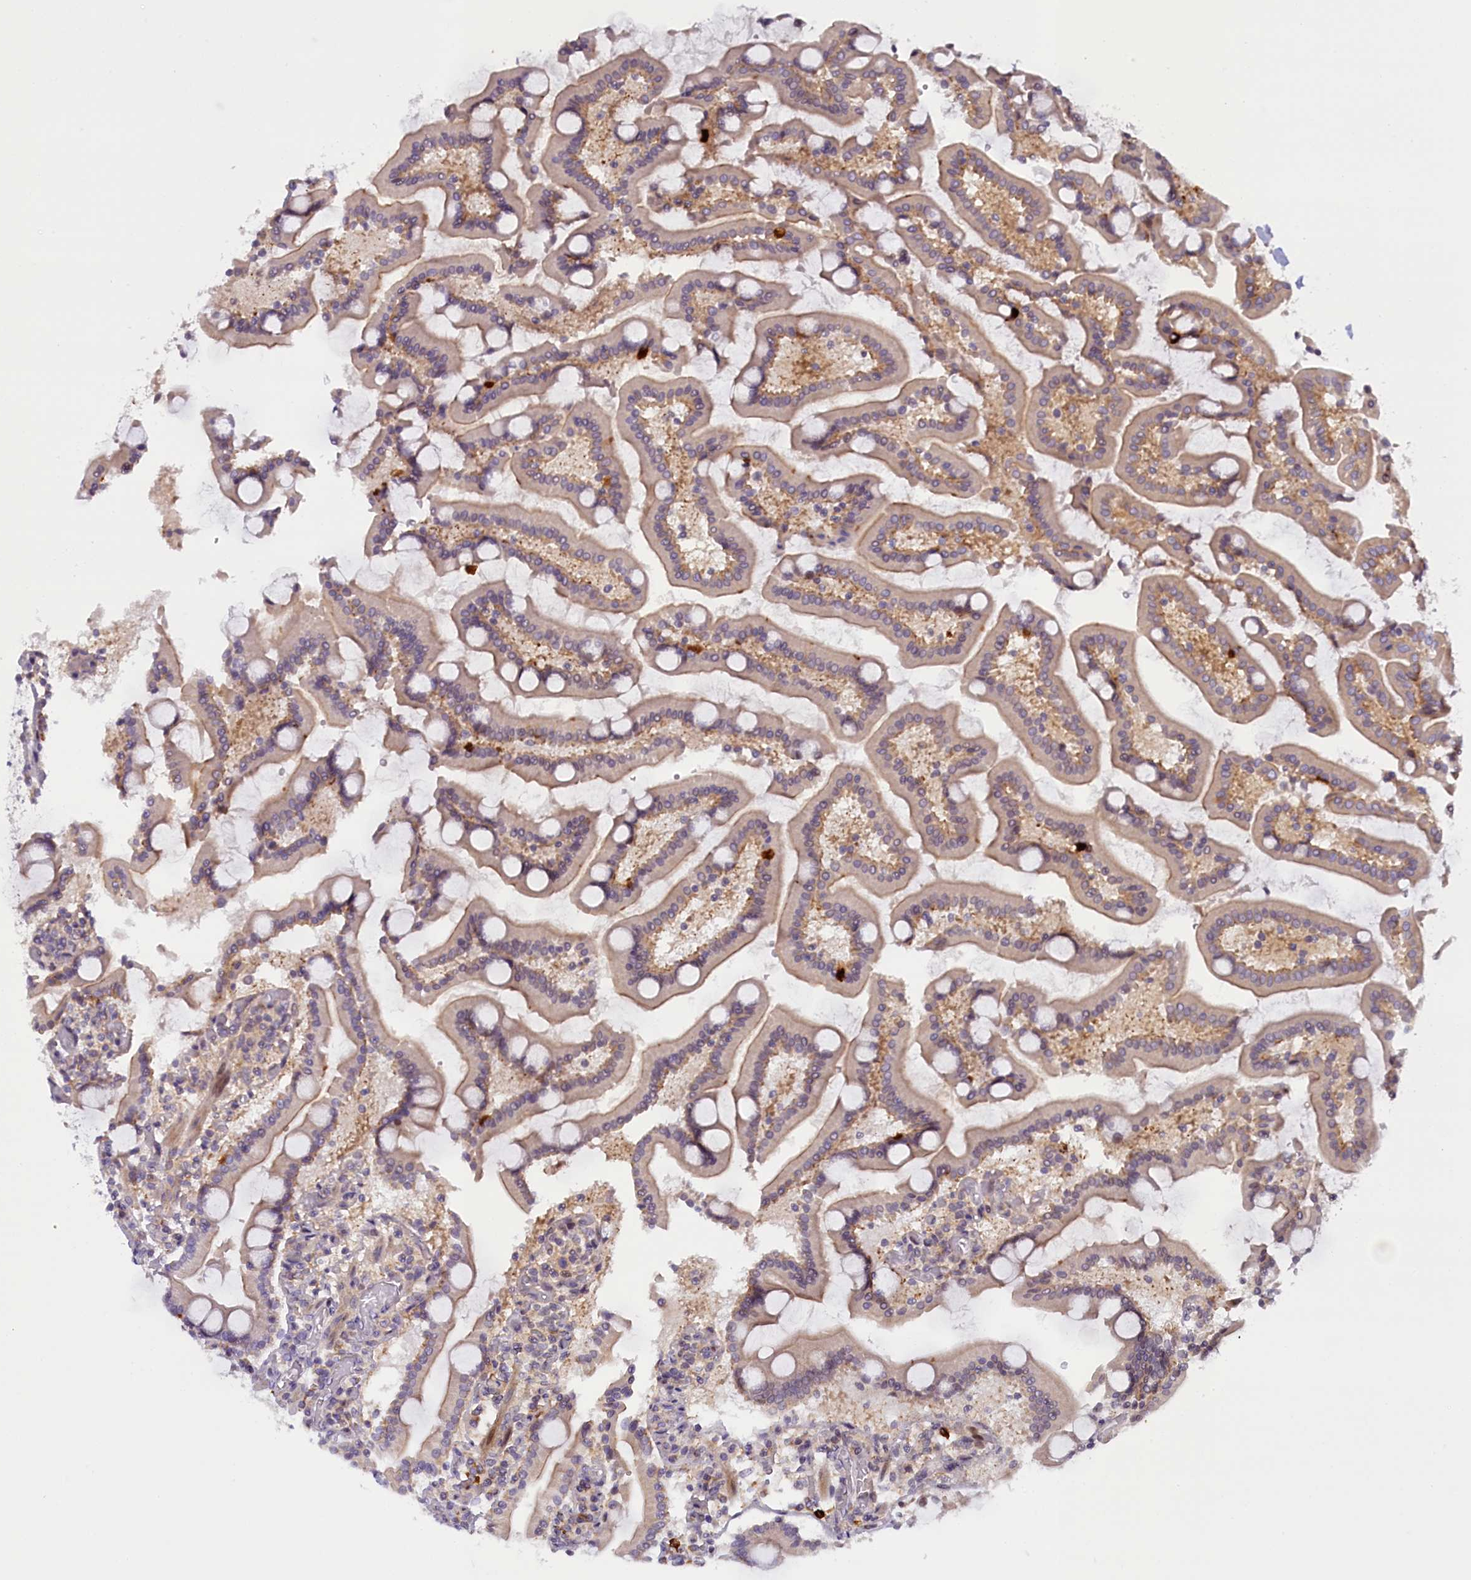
{"staining": {"intensity": "weak", "quantity": "<25%", "location": "cytoplasmic/membranous"}, "tissue": "duodenum", "cell_type": "Glandular cells", "image_type": "normal", "snomed": [{"axis": "morphology", "description": "Normal tissue, NOS"}, {"axis": "topography", "description": "Duodenum"}], "caption": "Glandular cells are negative for protein expression in normal human duodenum. (DAB immunohistochemistry (IHC) visualized using brightfield microscopy, high magnification).", "gene": "CCL23", "patient": {"sex": "male", "age": 55}}